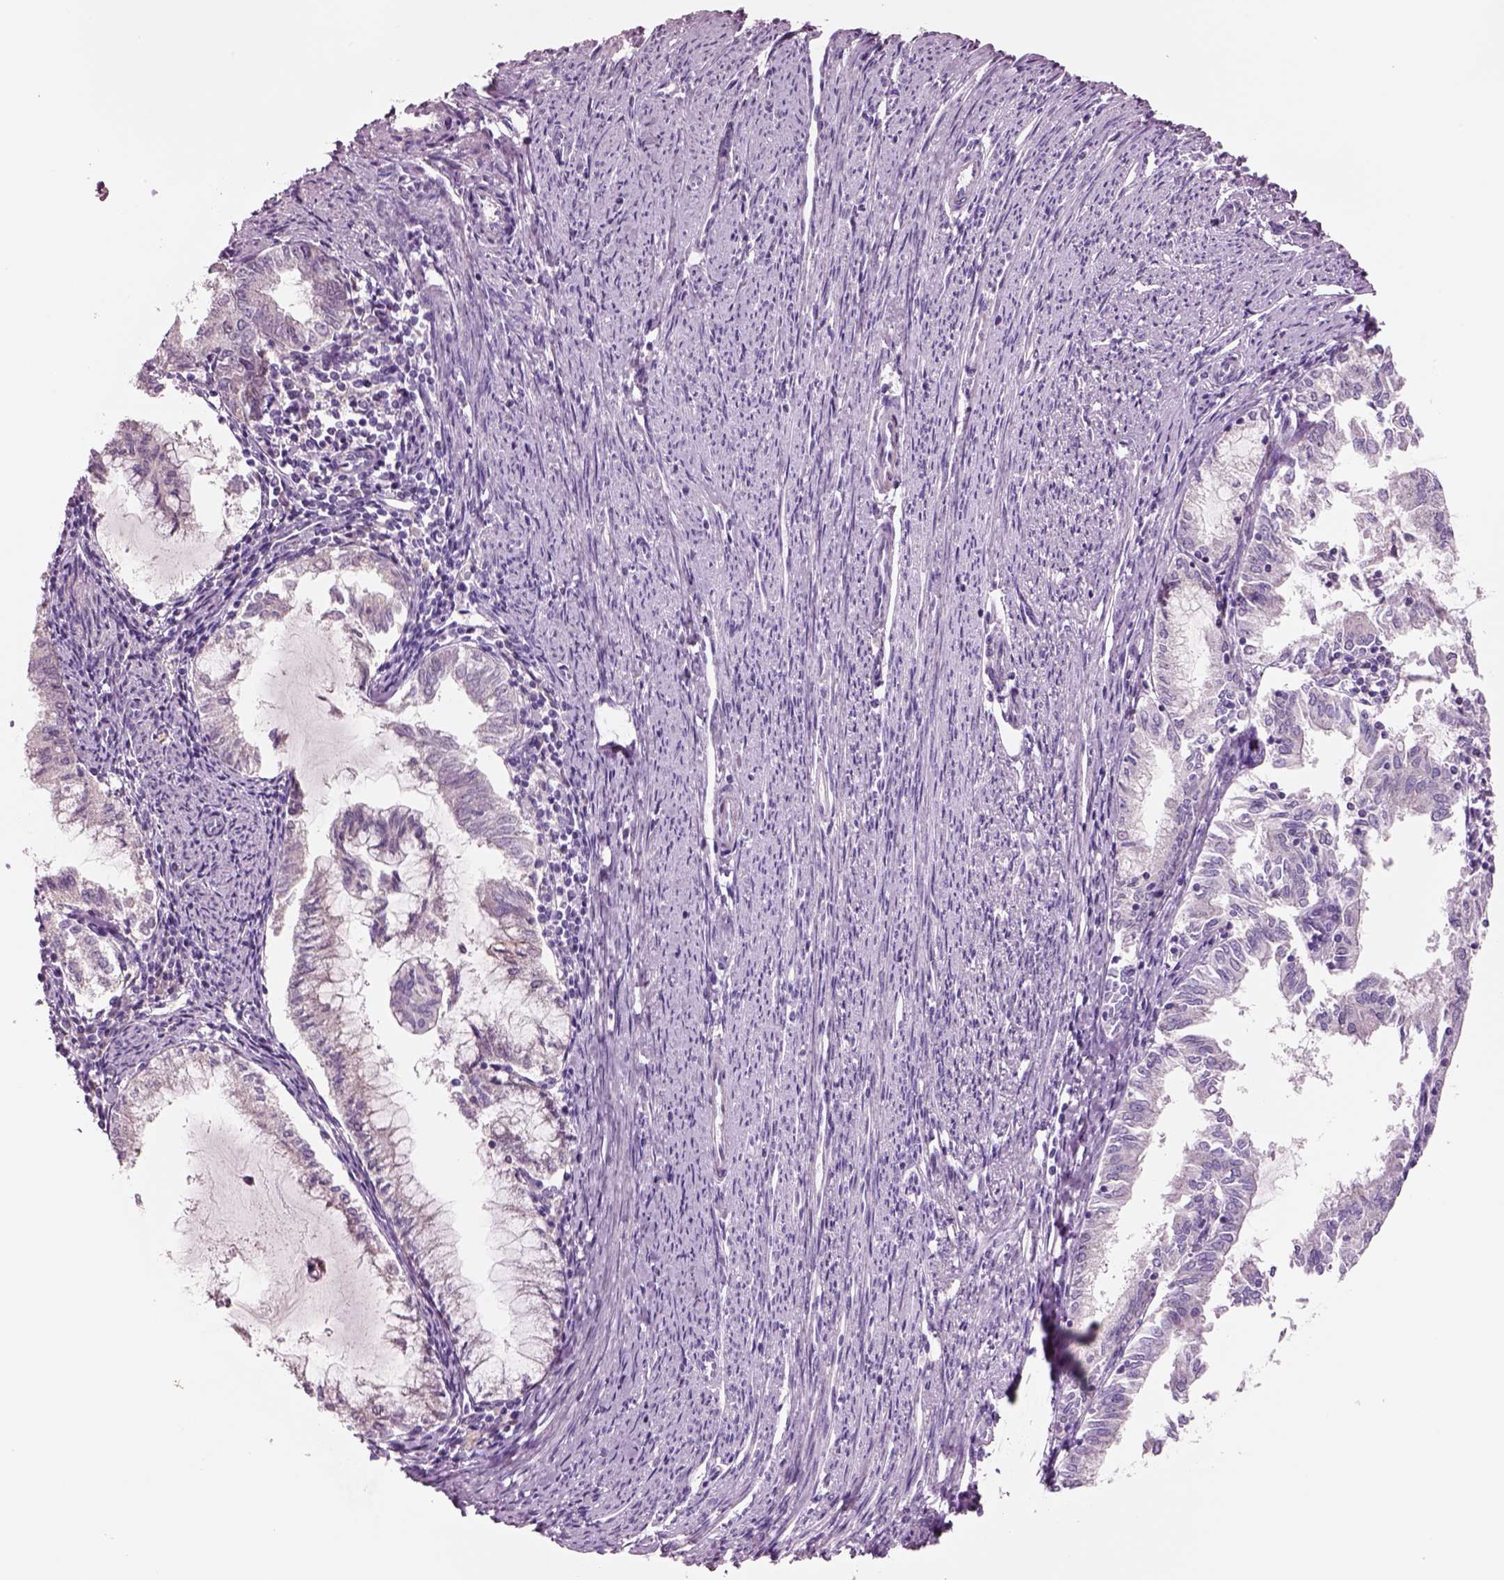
{"staining": {"intensity": "negative", "quantity": "none", "location": "none"}, "tissue": "endometrial cancer", "cell_type": "Tumor cells", "image_type": "cancer", "snomed": [{"axis": "morphology", "description": "Adenocarcinoma, NOS"}, {"axis": "topography", "description": "Endometrium"}], "caption": "Immunohistochemical staining of human endometrial cancer displays no significant staining in tumor cells.", "gene": "PLPP7", "patient": {"sex": "female", "age": 79}}